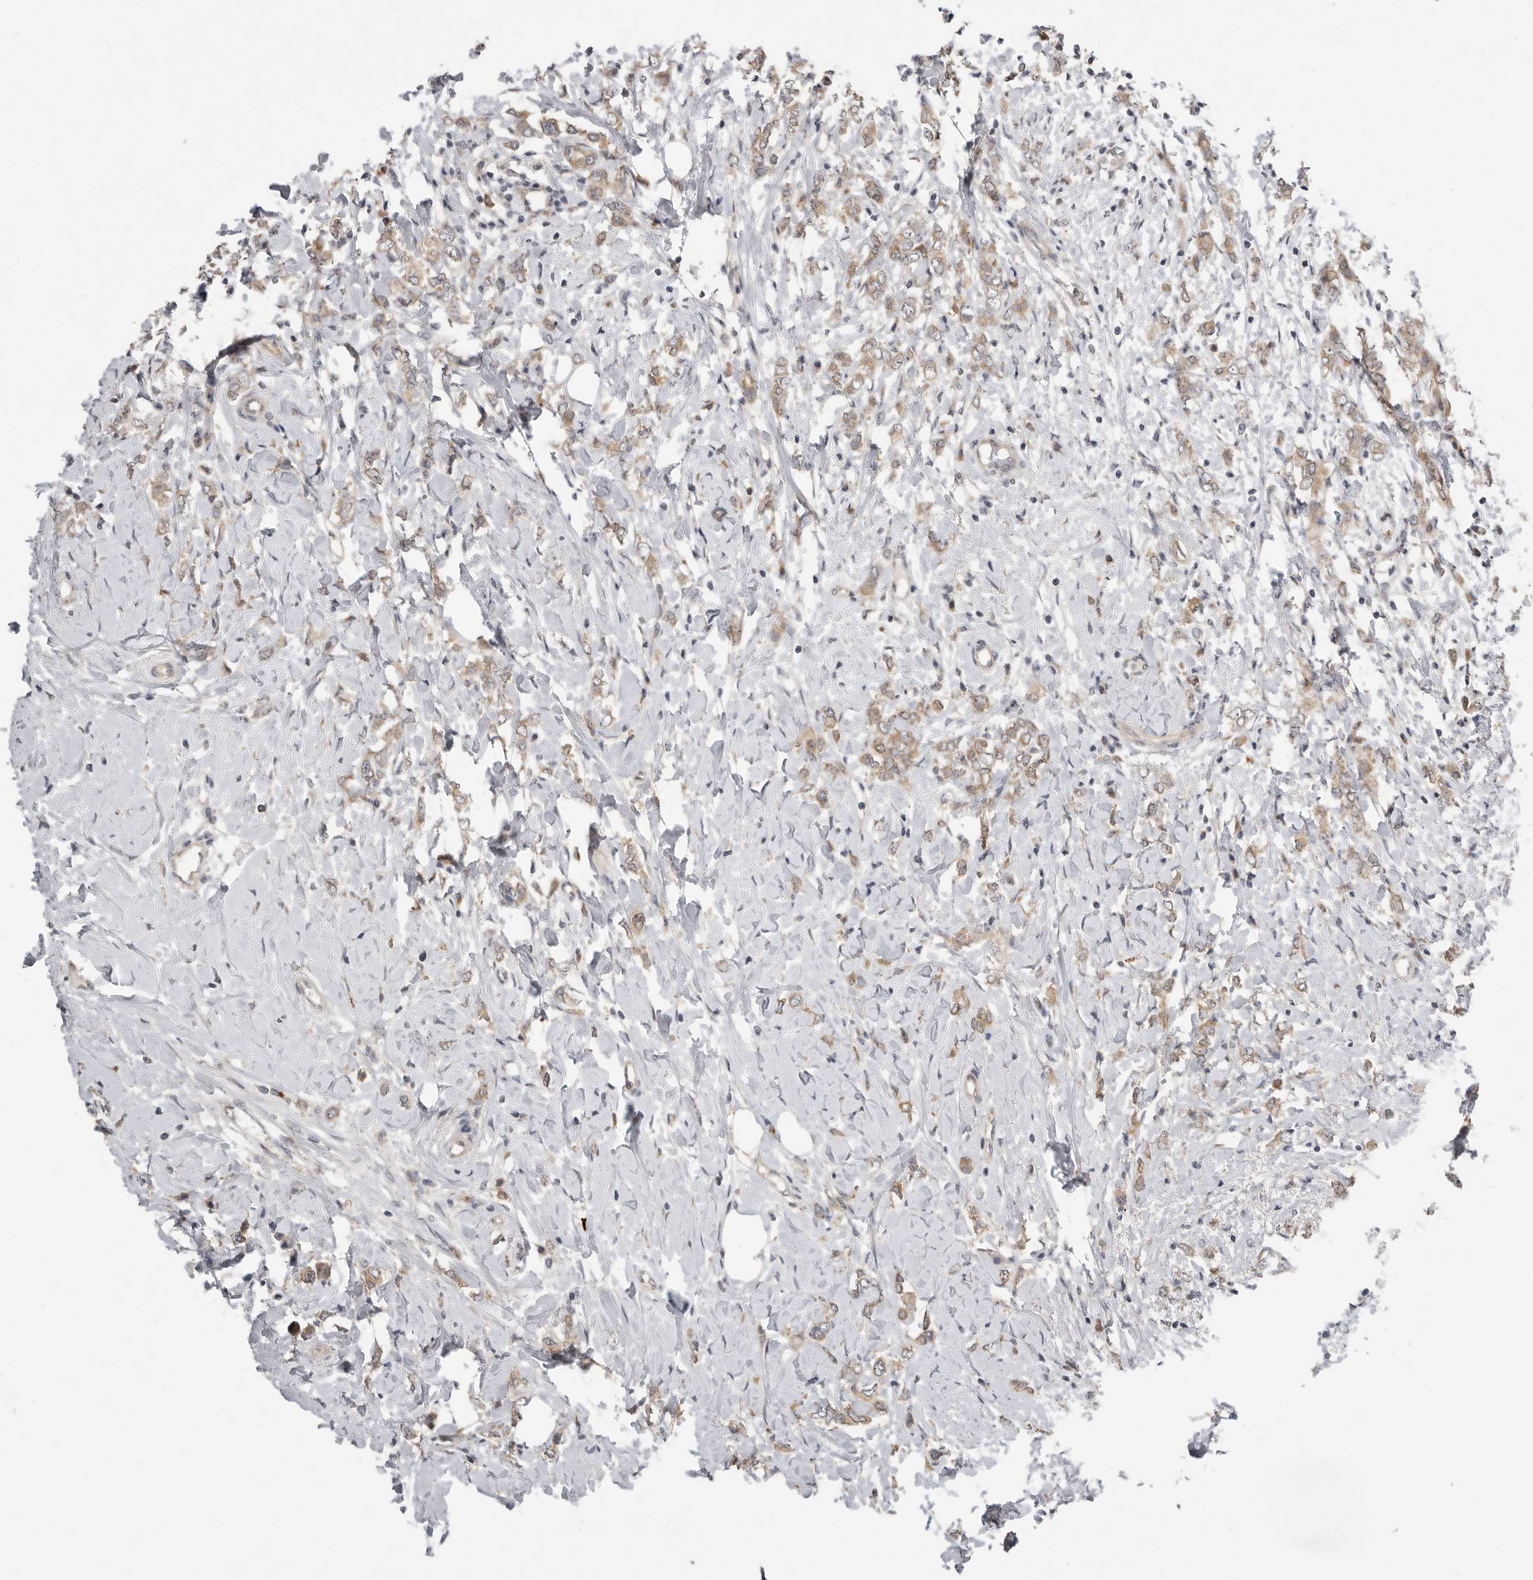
{"staining": {"intensity": "weak", "quantity": ">75%", "location": "cytoplasmic/membranous"}, "tissue": "breast cancer", "cell_type": "Tumor cells", "image_type": "cancer", "snomed": [{"axis": "morphology", "description": "Normal tissue, NOS"}, {"axis": "morphology", "description": "Lobular carcinoma"}, {"axis": "topography", "description": "Breast"}], "caption": "Breast cancer was stained to show a protein in brown. There is low levels of weak cytoplasmic/membranous positivity in approximately >75% of tumor cells.", "gene": "RALGPS2", "patient": {"sex": "female", "age": 47}}